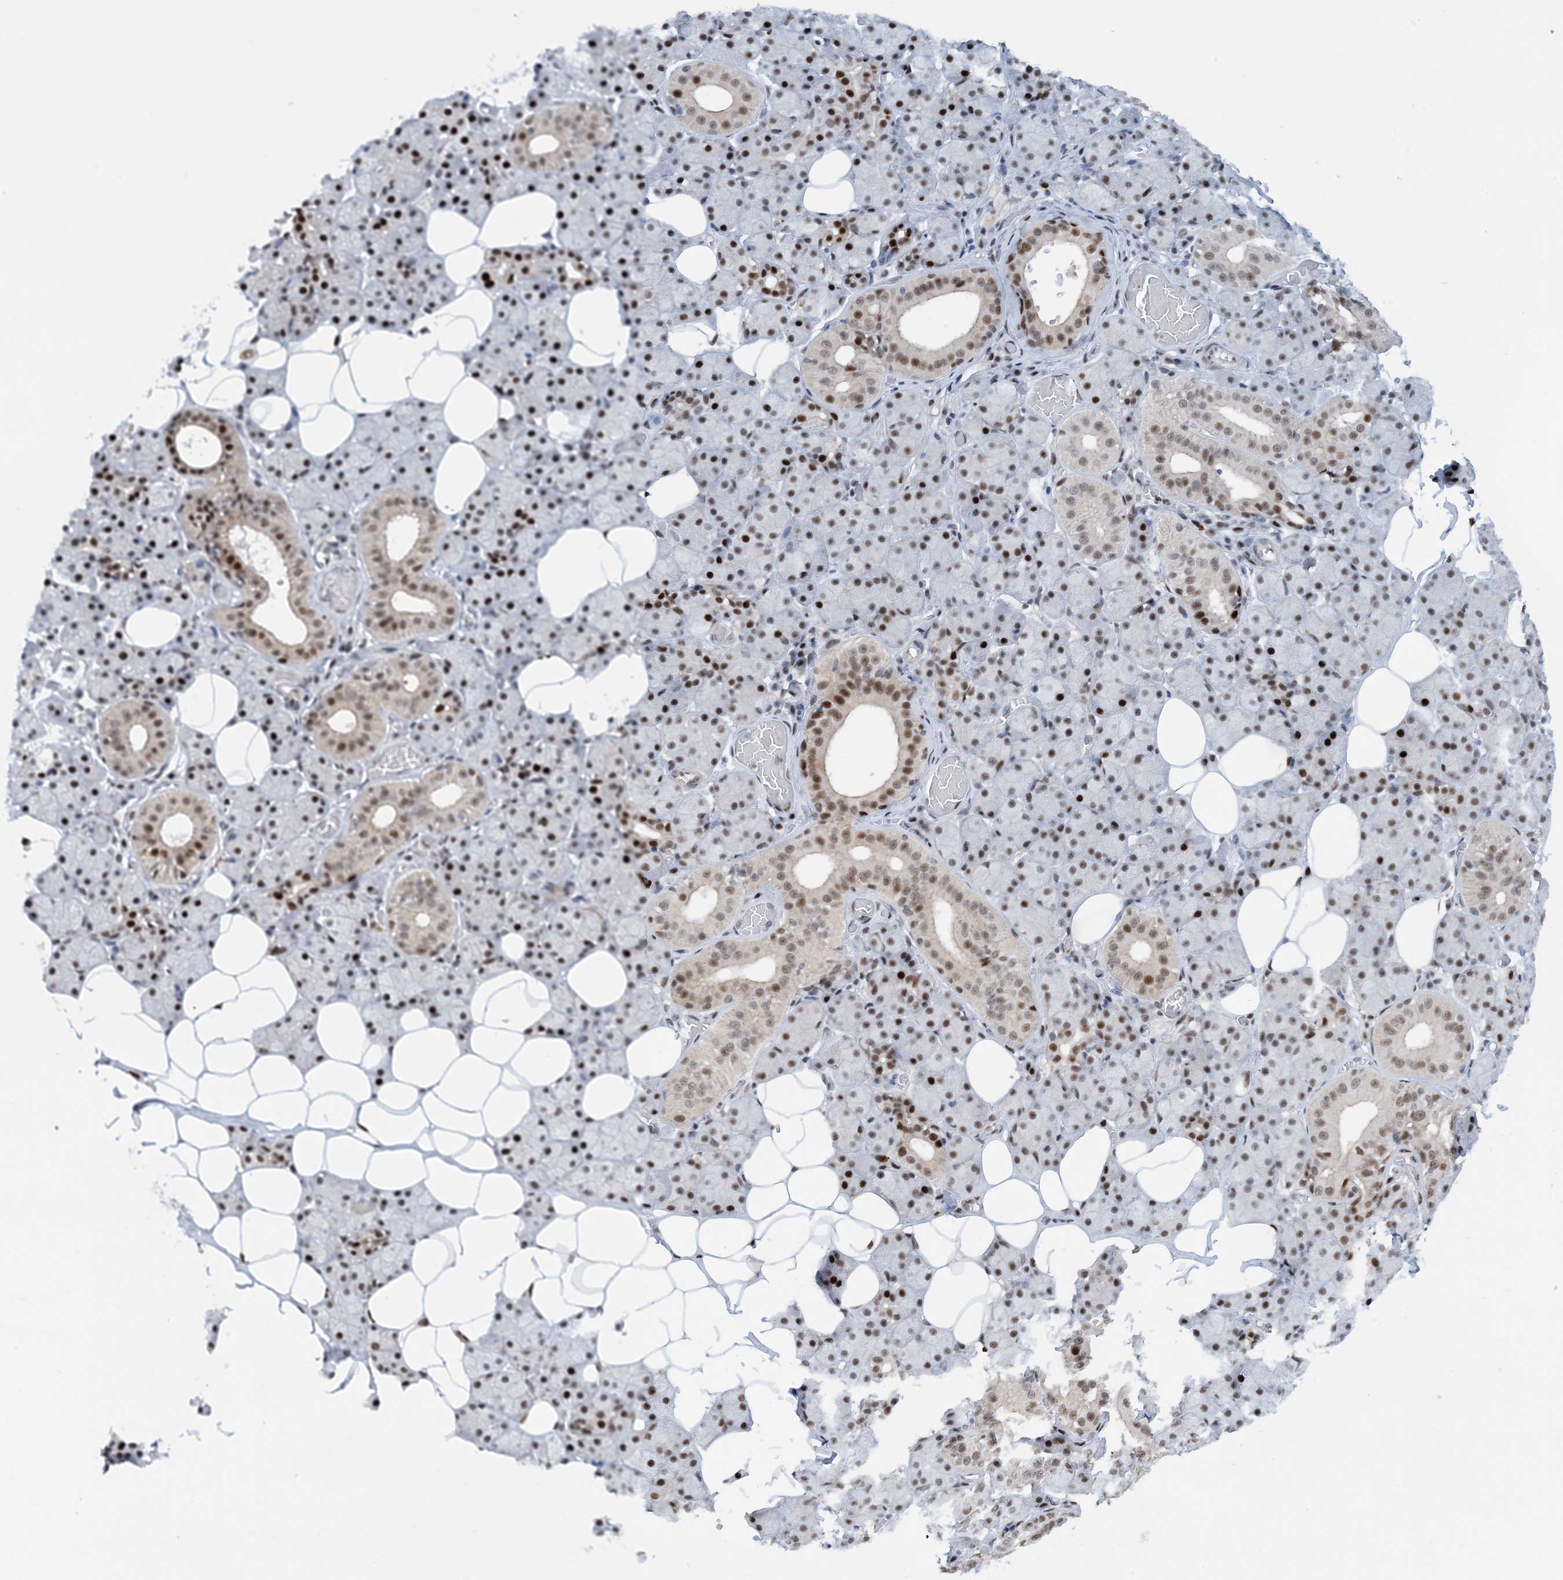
{"staining": {"intensity": "strong", "quantity": "25%-75%", "location": "nuclear"}, "tissue": "salivary gland", "cell_type": "Glandular cells", "image_type": "normal", "snomed": [{"axis": "morphology", "description": "Normal tissue, NOS"}, {"axis": "topography", "description": "Salivary gland"}], "caption": "Strong nuclear staining for a protein is seen in approximately 25%-75% of glandular cells of benign salivary gland using IHC.", "gene": "HEMK1", "patient": {"sex": "female", "age": 33}}